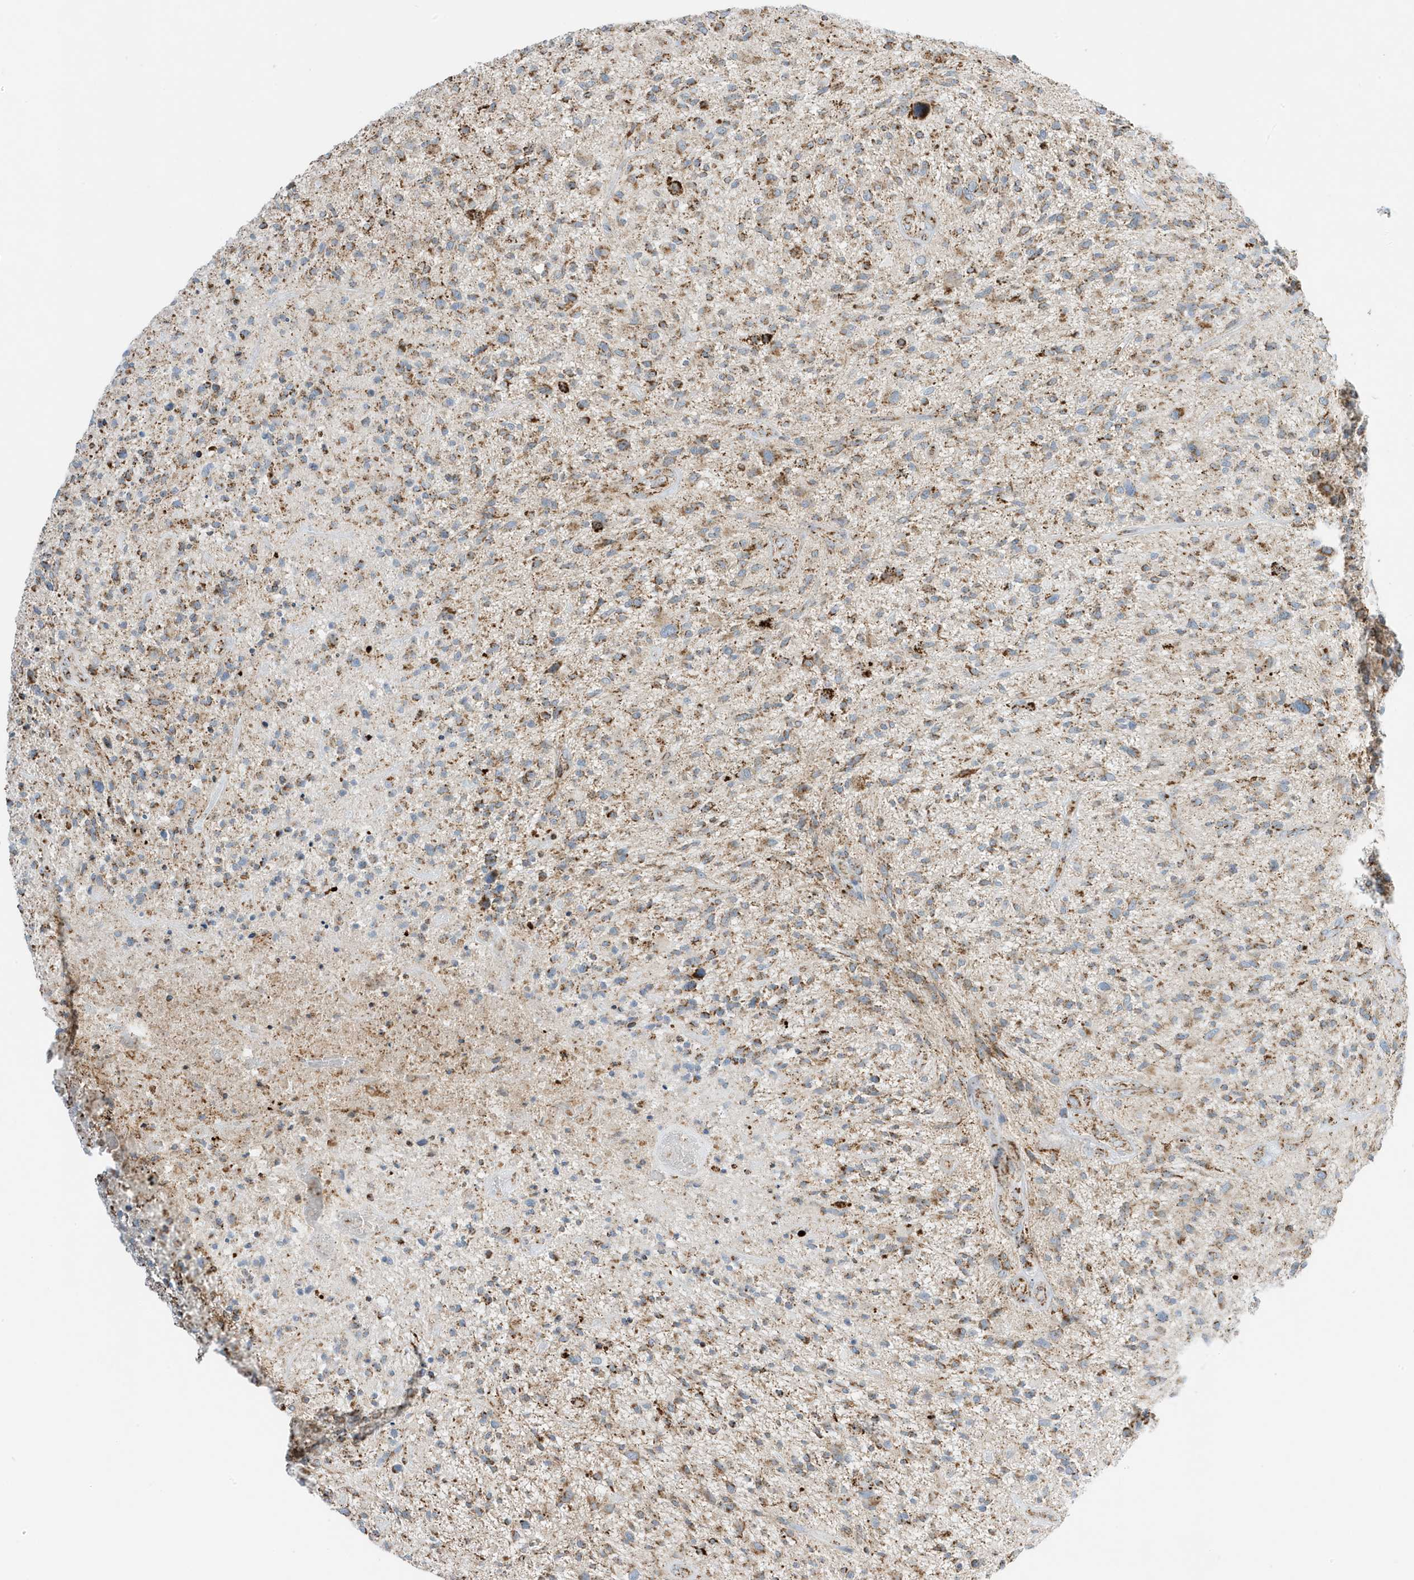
{"staining": {"intensity": "moderate", "quantity": ">75%", "location": "cytoplasmic/membranous"}, "tissue": "glioma", "cell_type": "Tumor cells", "image_type": "cancer", "snomed": [{"axis": "morphology", "description": "Glioma, malignant, High grade"}, {"axis": "topography", "description": "Brain"}], "caption": "Human glioma stained with a brown dye reveals moderate cytoplasmic/membranous positive expression in about >75% of tumor cells.", "gene": "ATP5ME", "patient": {"sex": "male", "age": 47}}